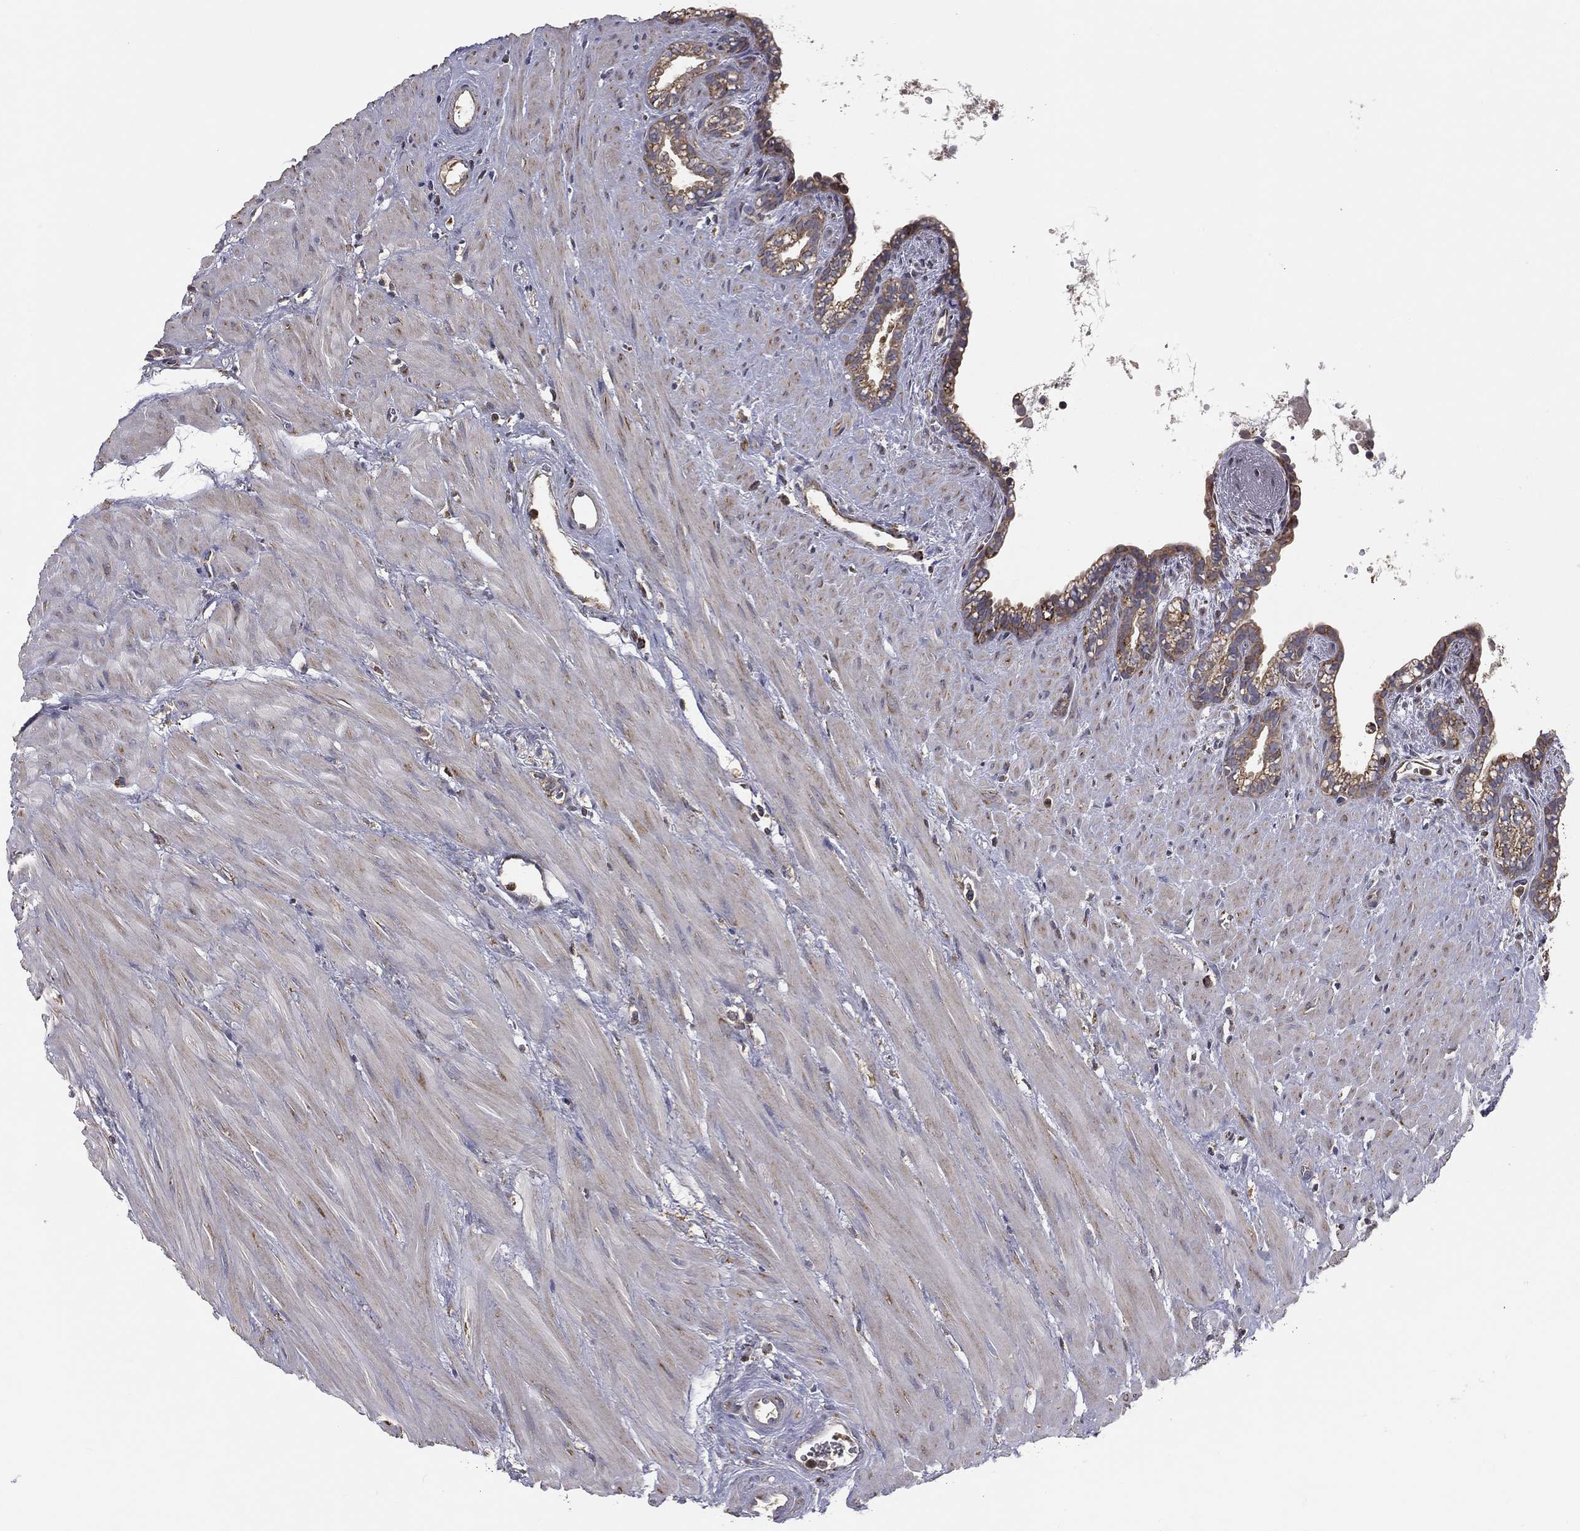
{"staining": {"intensity": "moderate", "quantity": ">75%", "location": "cytoplasmic/membranous"}, "tissue": "seminal vesicle", "cell_type": "Glandular cells", "image_type": "normal", "snomed": [{"axis": "morphology", "description": "Normal tissue, NOS"}, {"axis": "morphology", "description": "Urothelial carcinoma, NOS"}, {"axis": "topography", "description": "Urinary bladder"}, {"axis": "topography", "description": "Seminal veicle"}], "caption": "About >75% of glandular cells in benign human seminal vesicle demonstrate moderate cytoplasmic/membranous protein positivity as visualized by brown immunohistochemical staining.", "gene": "GPD1", "patient": {"sex": "male", "age": 76}}